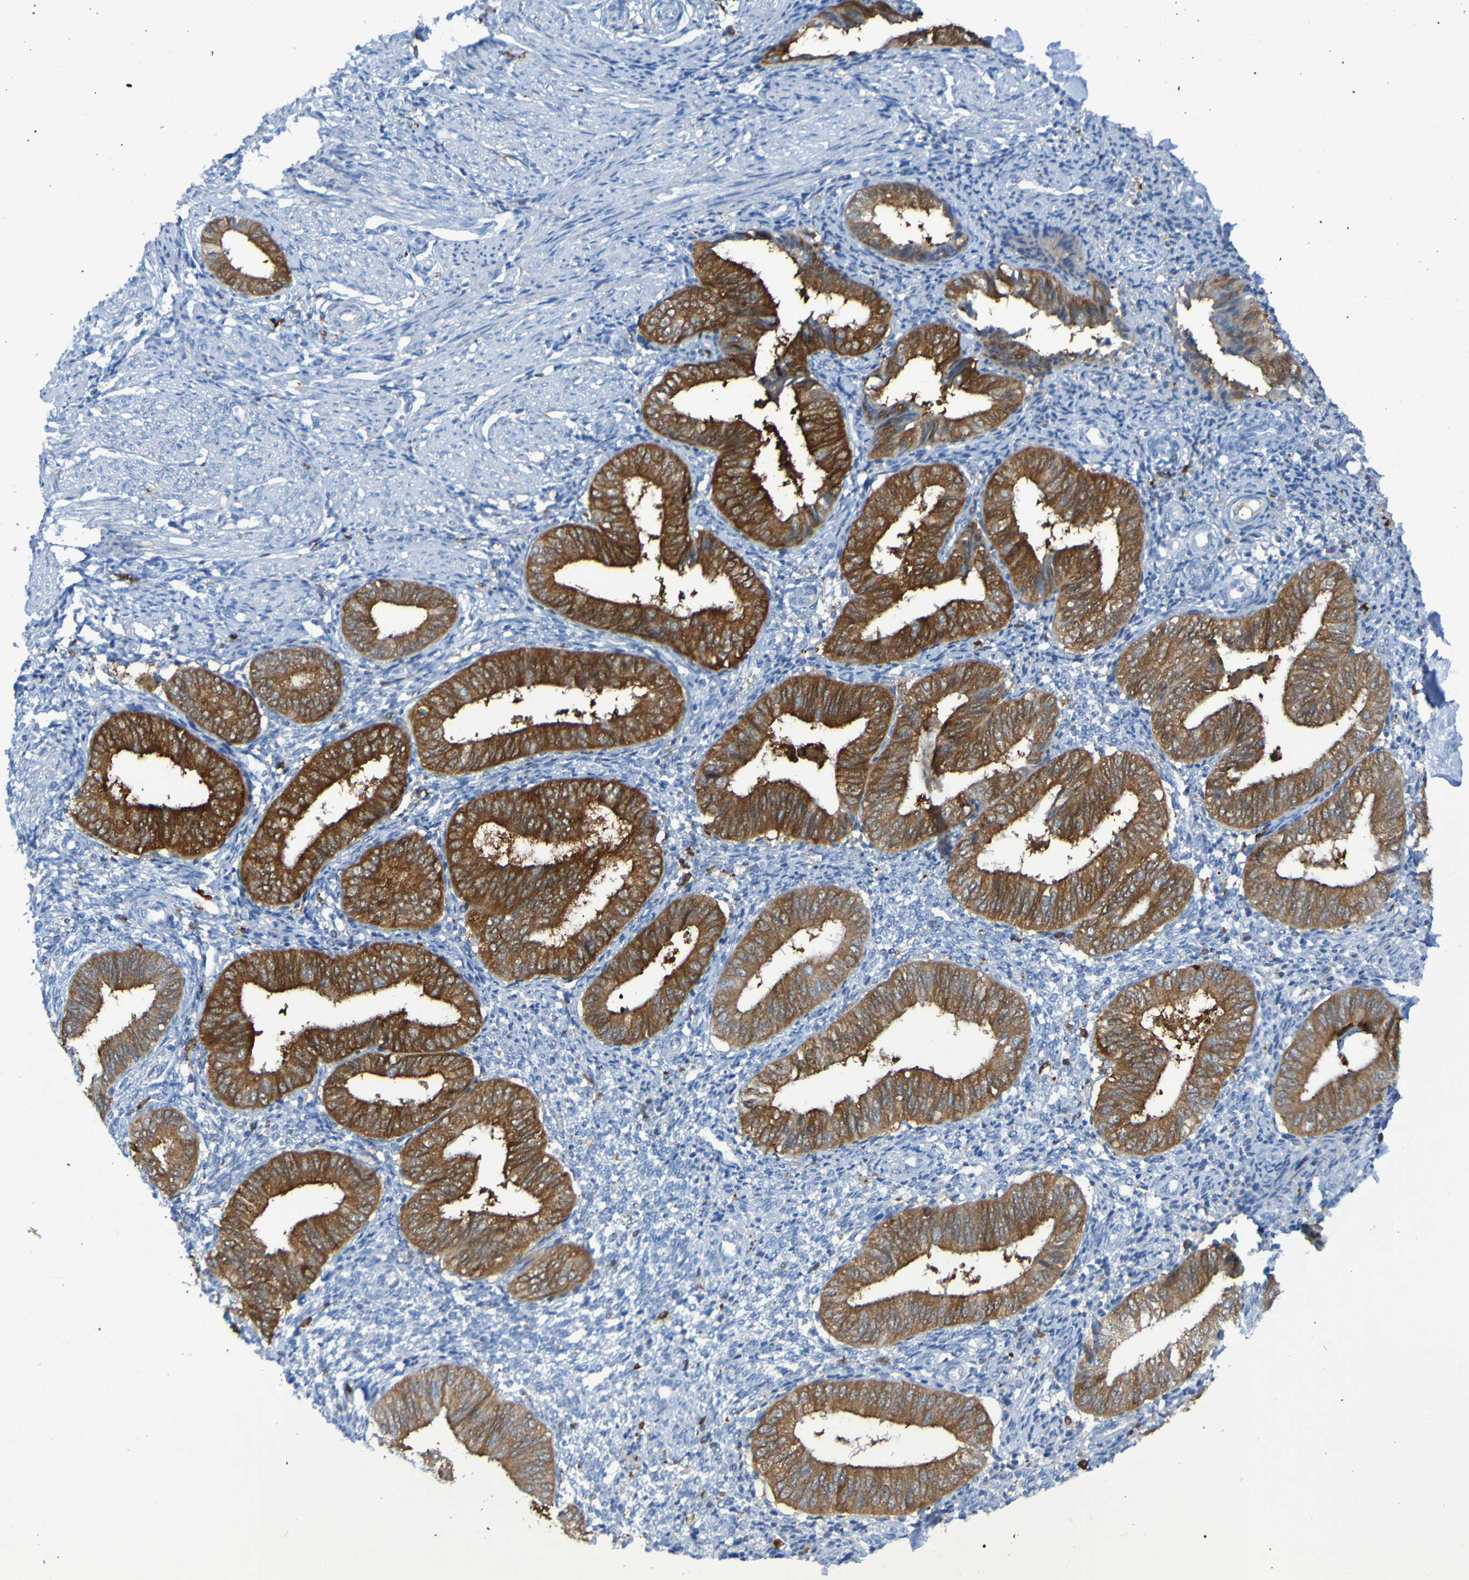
{"staining": {"intensity": "moderate", "quantity": "<25%", "location": "cytoplasmic/membranous"}, "tissue": "endometrium", "cell_type": "Cells in endometrial stroma", "image_type": "normal", "snomed": [{"axis": "morphology", "description": "Normal tissue, NOS"}, {"axis": "topography", "description": "Endometrium"}], "caption": "High-magnification brightfield microscopy of unremarkable endometrium stained with DAB (brown) and counterstained with hematoxylin (blue). cells in endometrial stroma exhibit moderate cytoplasmic/membranous staining is identified in about<25% of cells. (DAB IHC, brown staining for protein, blue staining for nuclei).", "gene": "MPPE1", "patient": {"sex": "female", "age": 50}}